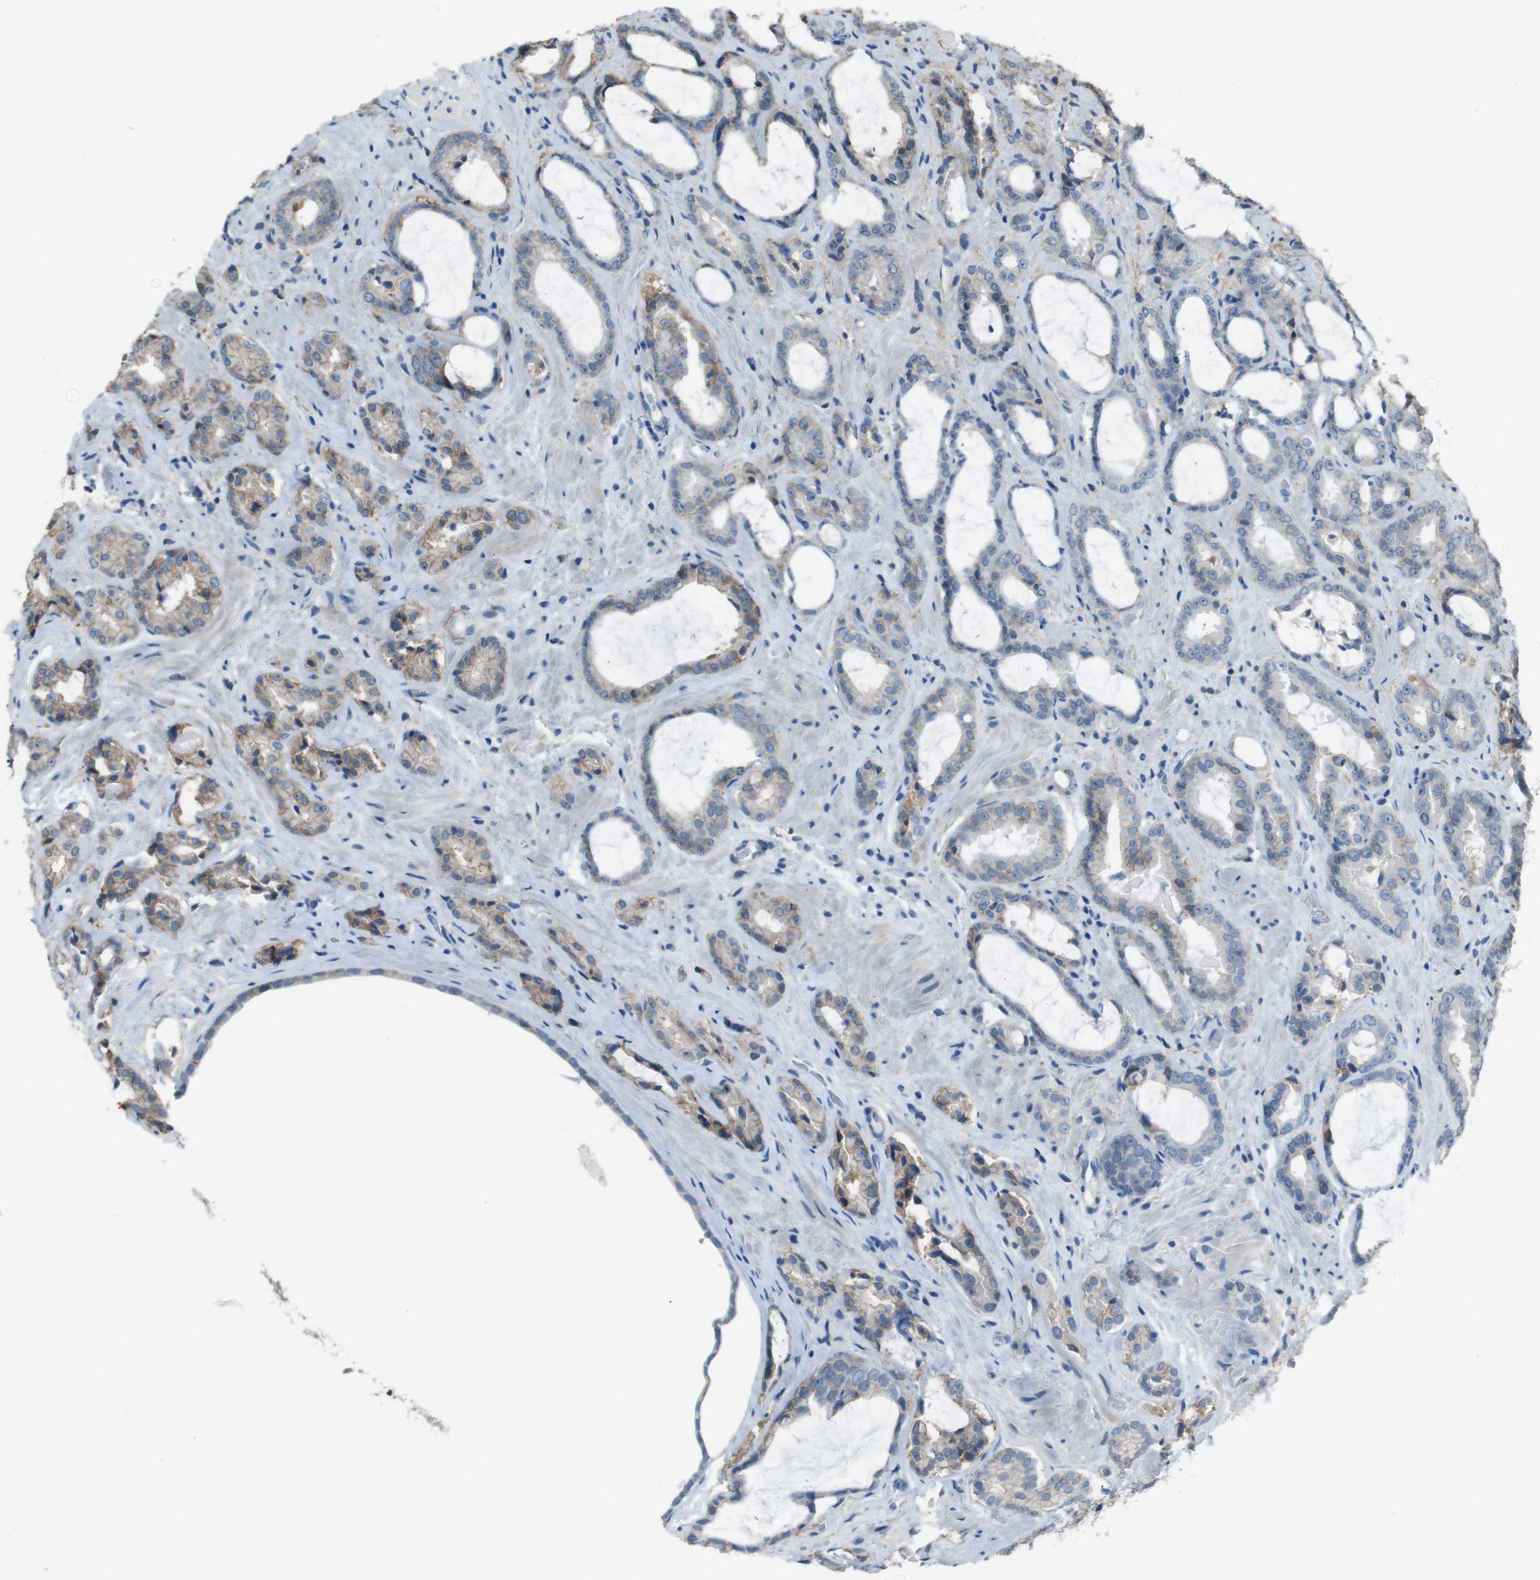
{"staining": {"intensity": "moderate", "quantity": "25%-75%", "location": "cytoplasmic/membranous"}, "tissue": "prostate cancer", "cell_type": "Tumor cells", "image_type": "cancer", "snomed": [{"axis": "morphology", "description": "Adenocarcinoma, Low grade"}, {"axis": "topography", "description": "Prostate"}], "caption": "Protein staining exhibits moderate cytoplasmic/membranous staining in approximately 25%-75% of tumor cells in low-grade adenocarcinoma (prostate). (DAB (3,3'-diaminobenzidine) IHC with brightfield microscopy, high magnification).", "gene": "ATP2B1", "patient": {"sex": "male", "age": 60}}